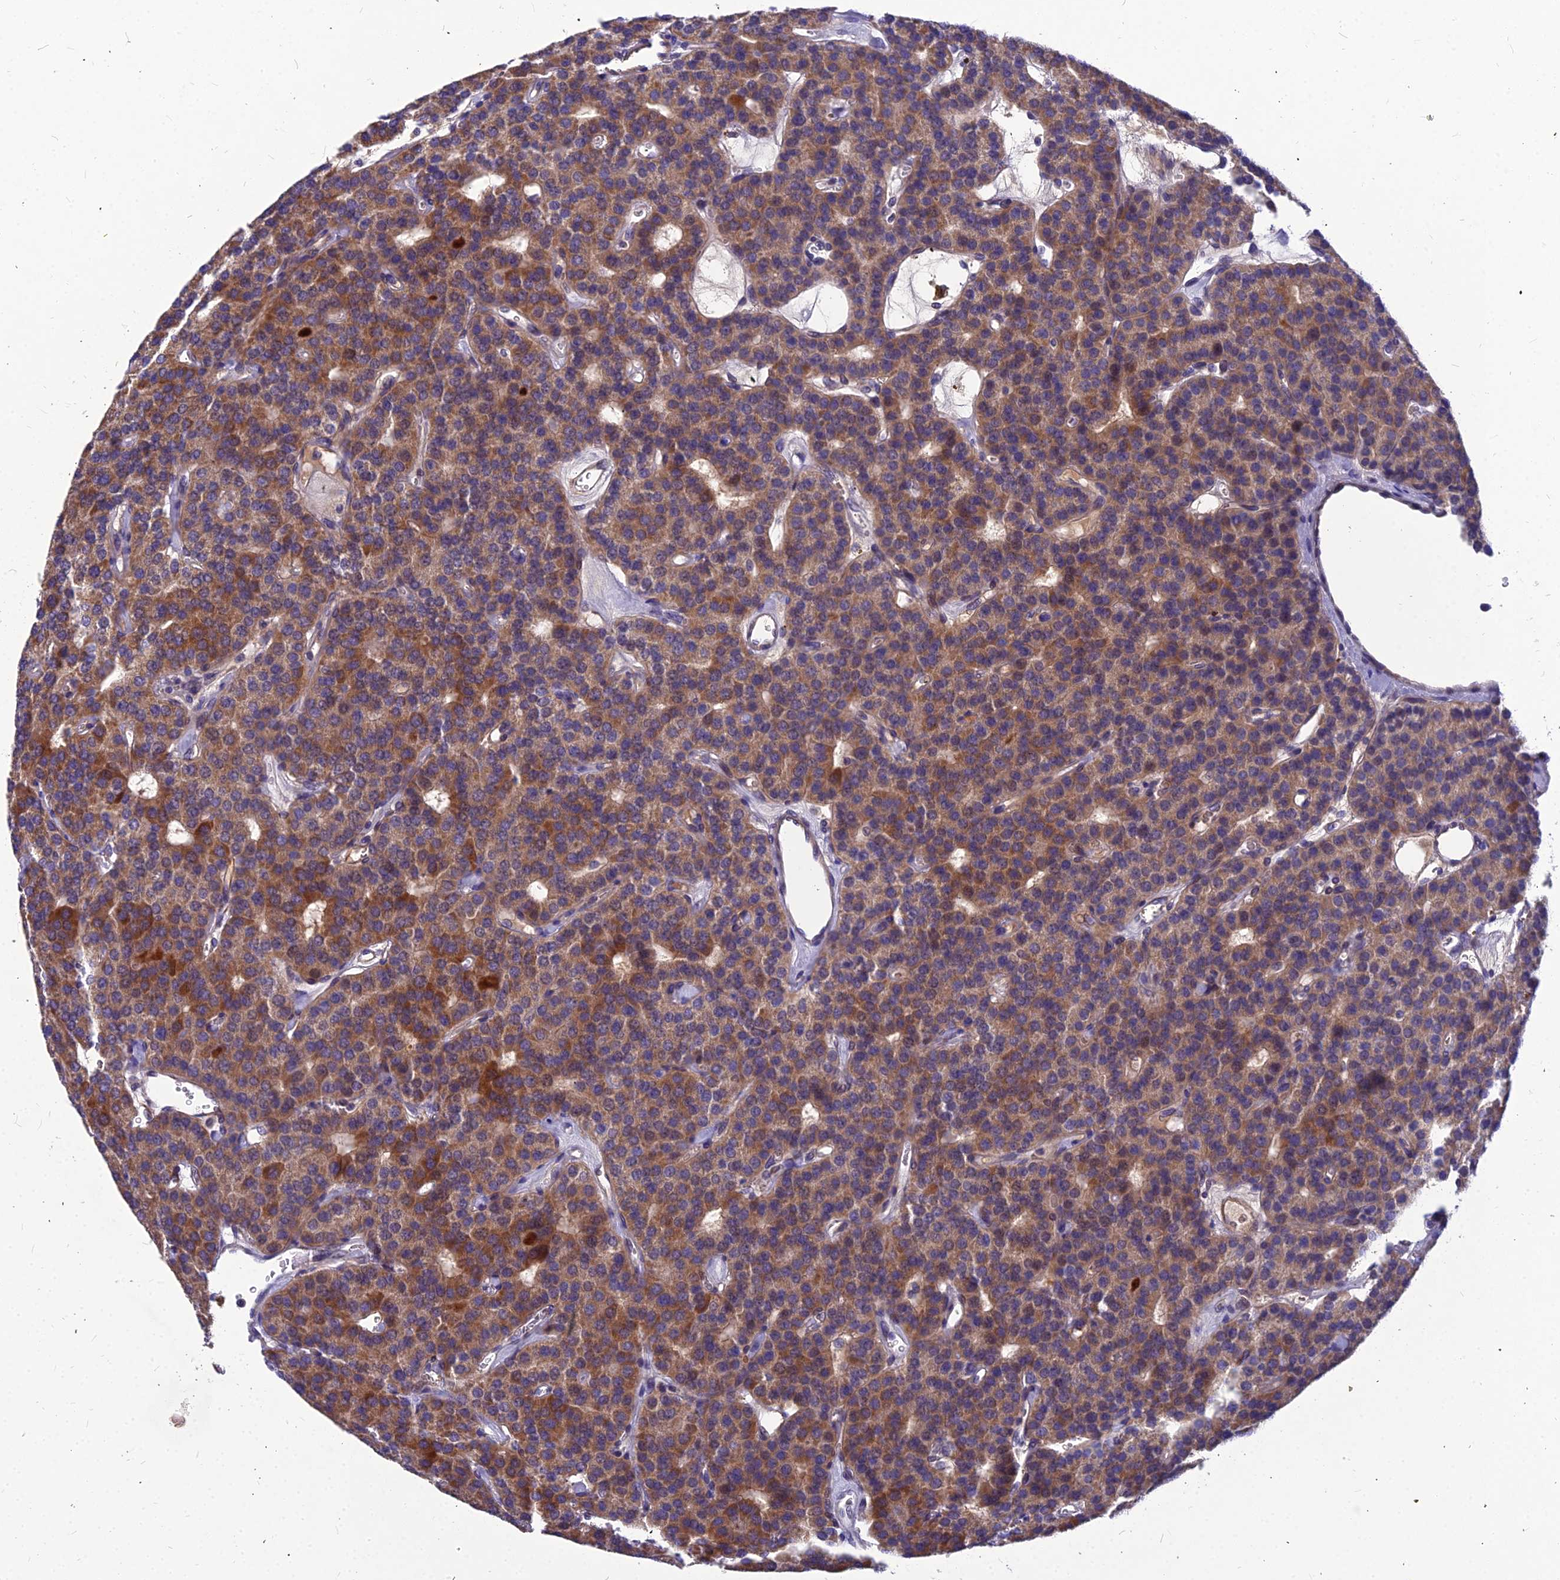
{"staining": {"intensity": "moderate", "quantity": ">75%", "location": "cytoplasmic/membranous"}, "tissue": "parathyroid gland", "cell_type": "Glandular cells", "image_type": "normal", "snomed": [{"axis": "morphology", "description": "Normal tissue, NOS"}, {"axis": "morphology", "description": "Adenoma, NOS"}, {"axis": "topography", "description": "Parathyroid gland"}], "caption": "This histopathology image shows immunohistochemistry (IHC) staining of normal human parathyroid gland, with medium moderate cytoplasmic/membranous staining in approximately >75% of glandular cells.", "gene": "DMRTA1", "patient": {"sex": "female", "age": 86}}